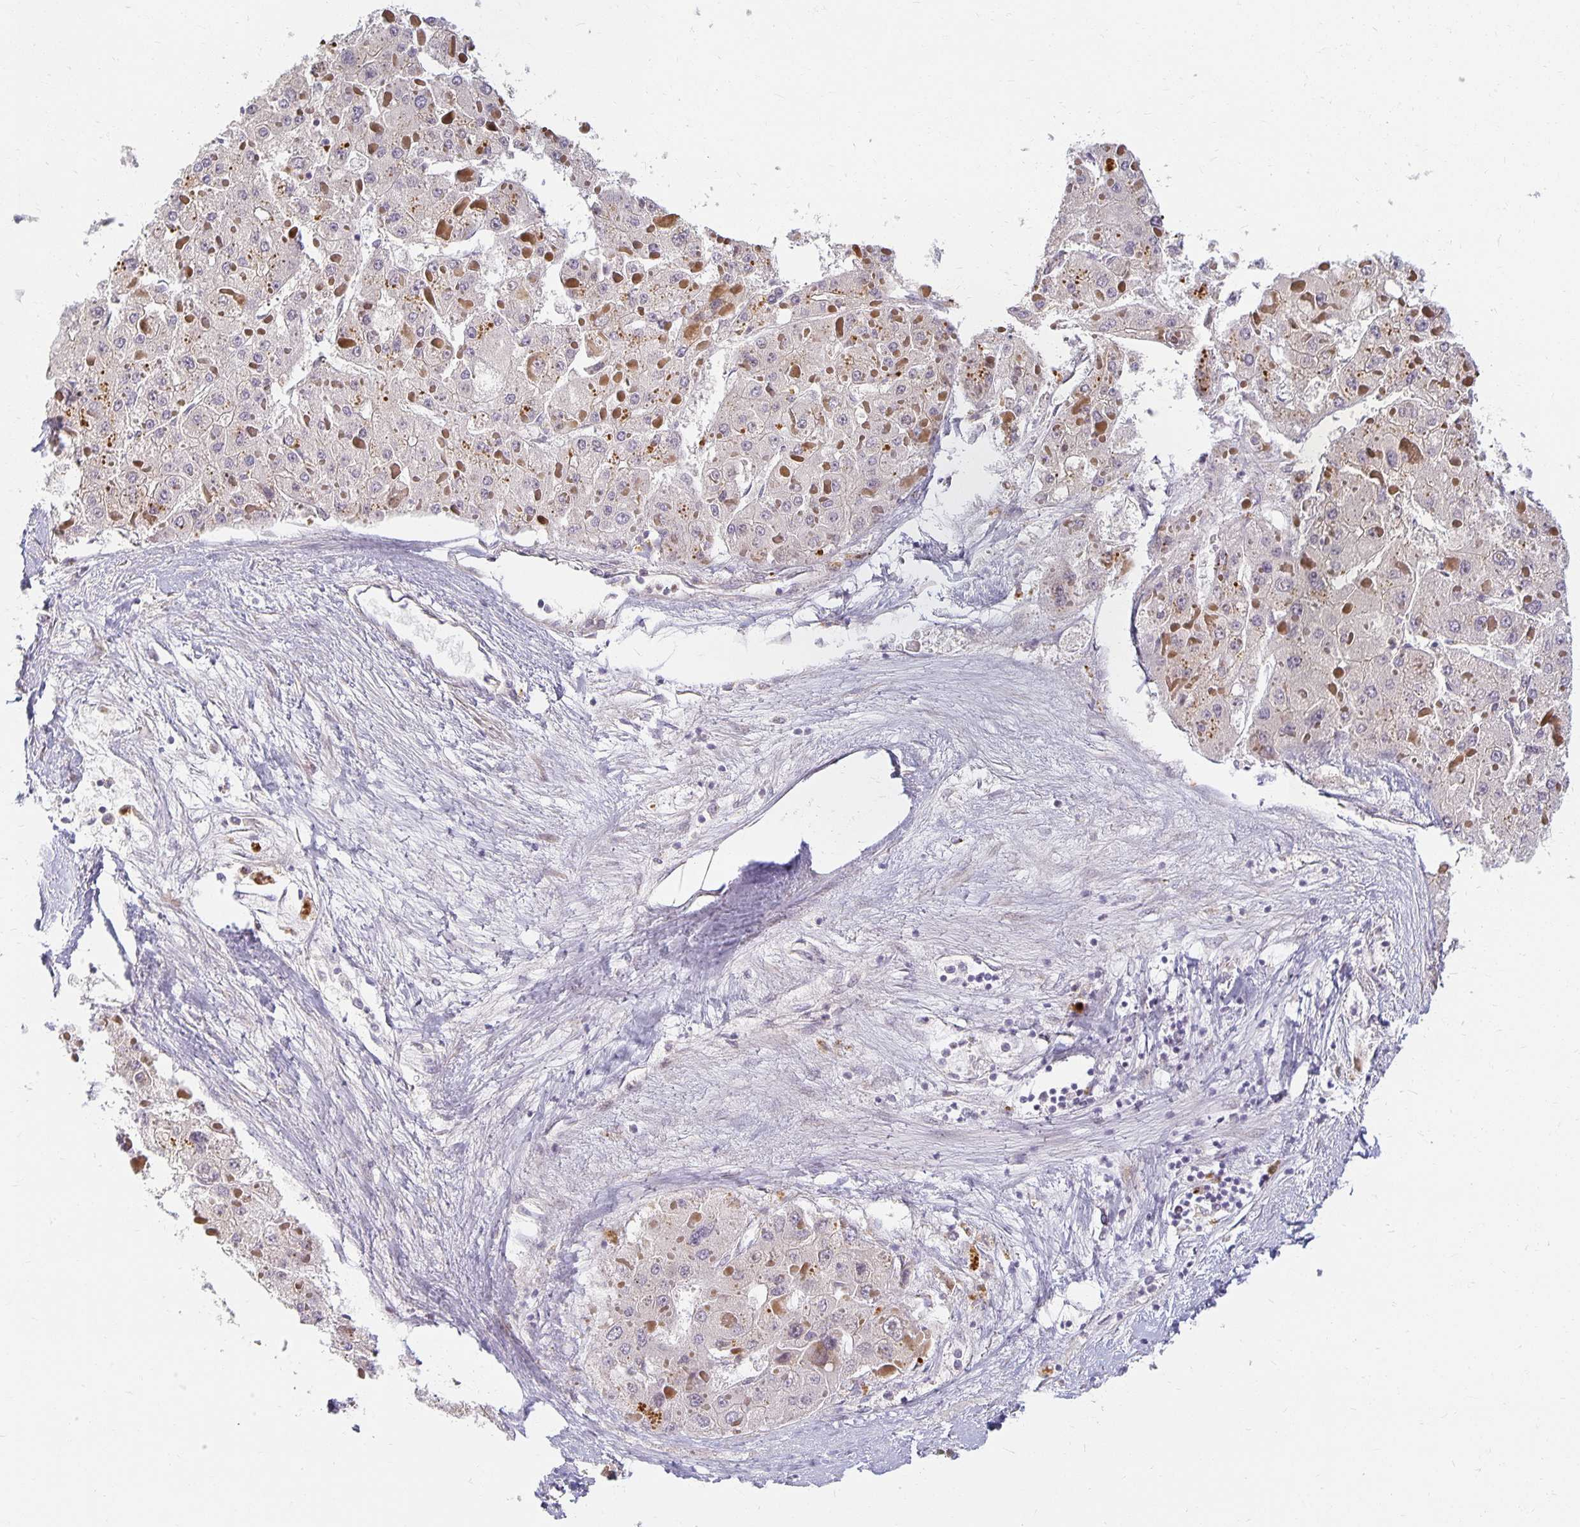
{"staining": {"intensity": "negative", "quantity": "none", "location": "none"}, "tissue": "liver cancer", "cell_type": "Tumor cells", "image_type": "cancer", "snomed": [{"axis": "morphology", "description": "Carcinoma, Hepatocellular, NOS"}, {"axis": "topography", "description": "Liver"}], "caption": "A photomicrograph of human liver hepatocellular carcinoma is negative for staining in tumor cells.", "gene": "EHF", "patient": {"sex": "female", "age": 73}}